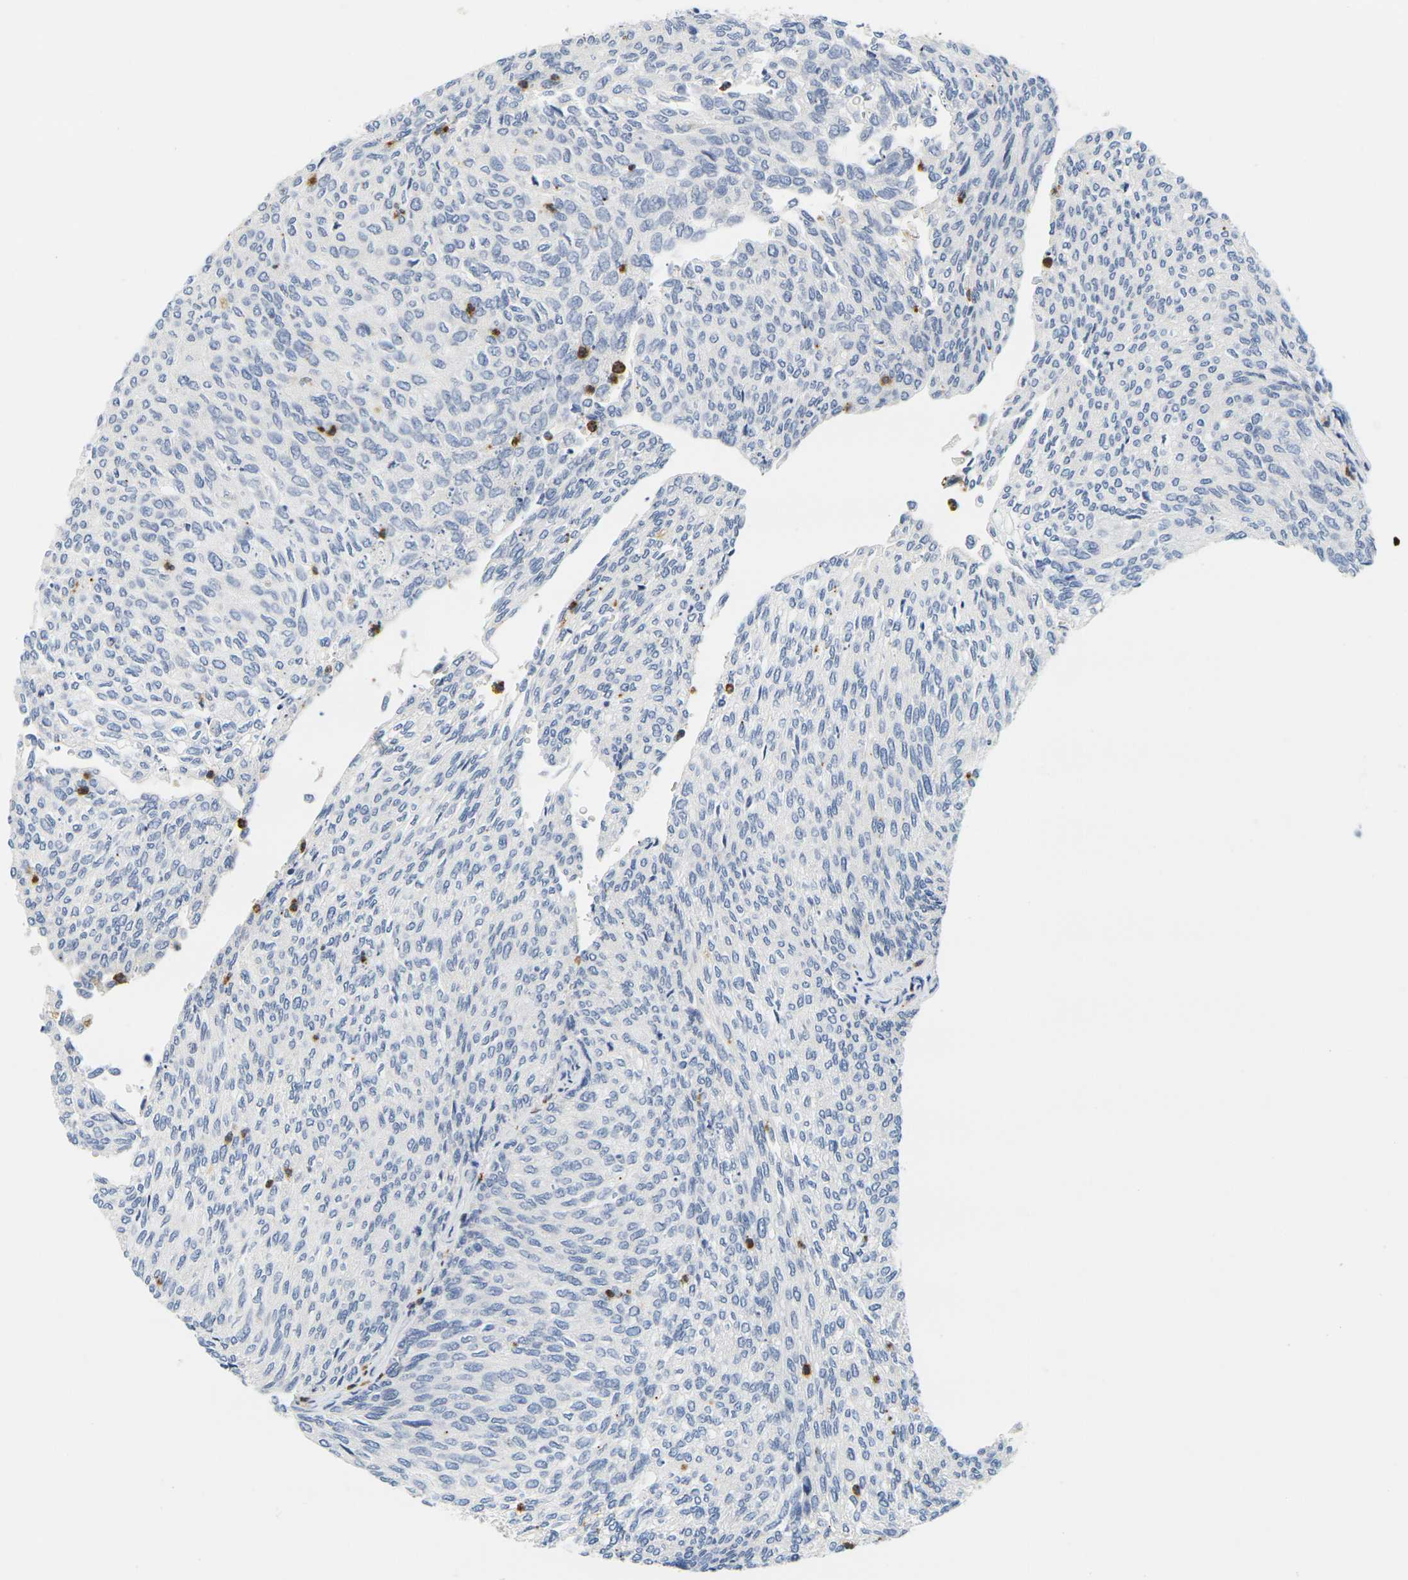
{"staining": {"intensity": "negative", "quantity": "none", "location": "none"}, "tissue": "urothelial cancer", "cell_type": "Tumor cells", "image_type": "cancer", "snomed": [{"axis": "morphology", "description": "Urothelial carcinoma, Low grade"}, {"axis": "topography", "description": "Urinary bladder"}], "caption": "DAB (3,3'-diaminobenzidine) immunohistochemical staining of human urothelial cancer shows no significant staining in tumor cells.", "gene": "KLK5", "patient": {"sex": "female", "age": 79}}